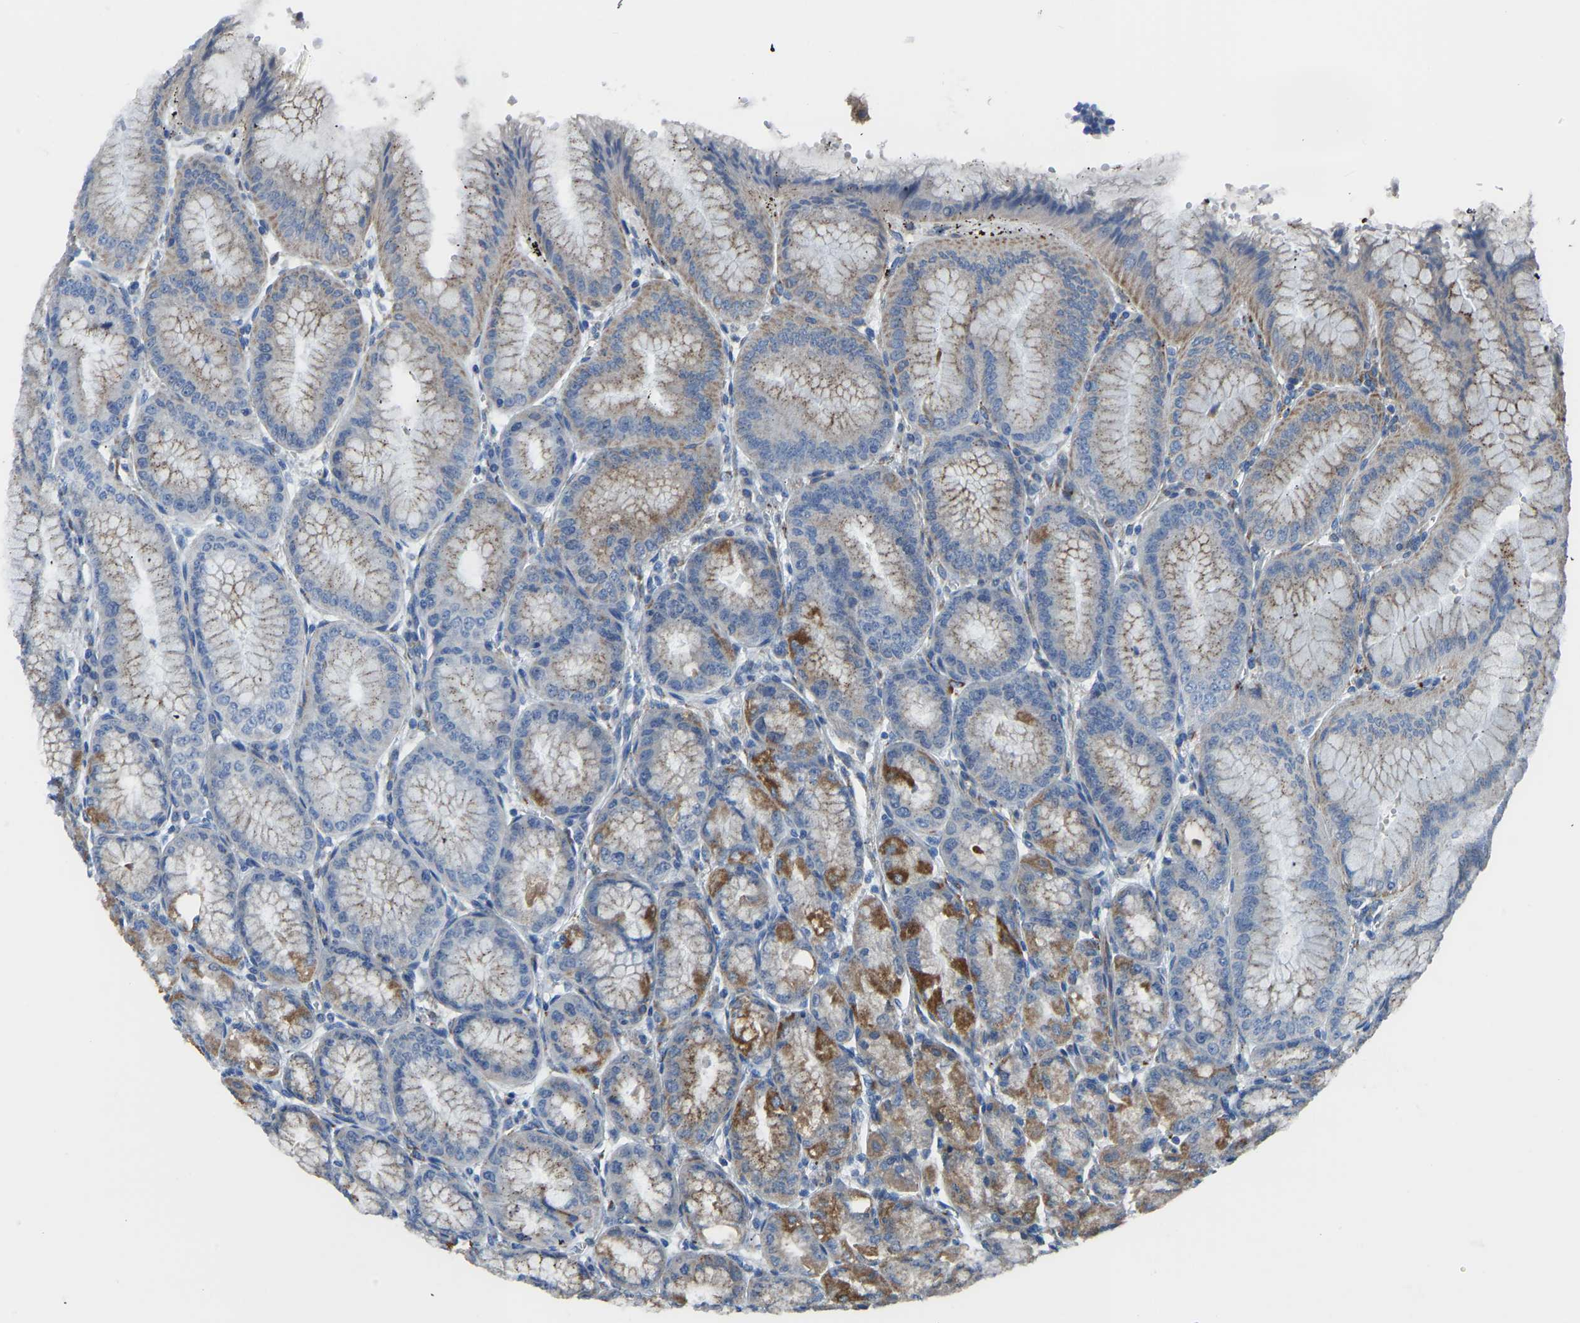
{"staining": {"intensity": "moderate", "quantity": "25%-75%", "location": "cytoplasmic/membranous"}, "tissue": "stomach", "cell_type": "Glandular cells", "image_type": "normal", "snomed": [{"axis": "morphology", "description": "Normal tissue, NOS"}, {"axis": "topography", "description": "Stomach, lower"}], "caption": "The histopathology image exhibits a brown stain indicating the presence of a protein in the cytoplasmic/membranous of glandular cells in stomach. (DAB IHC, brown staining for protein, blue staining for nuclei).", "gene": "SMIM20", "patient": {"sex": "male", "age": 71}}